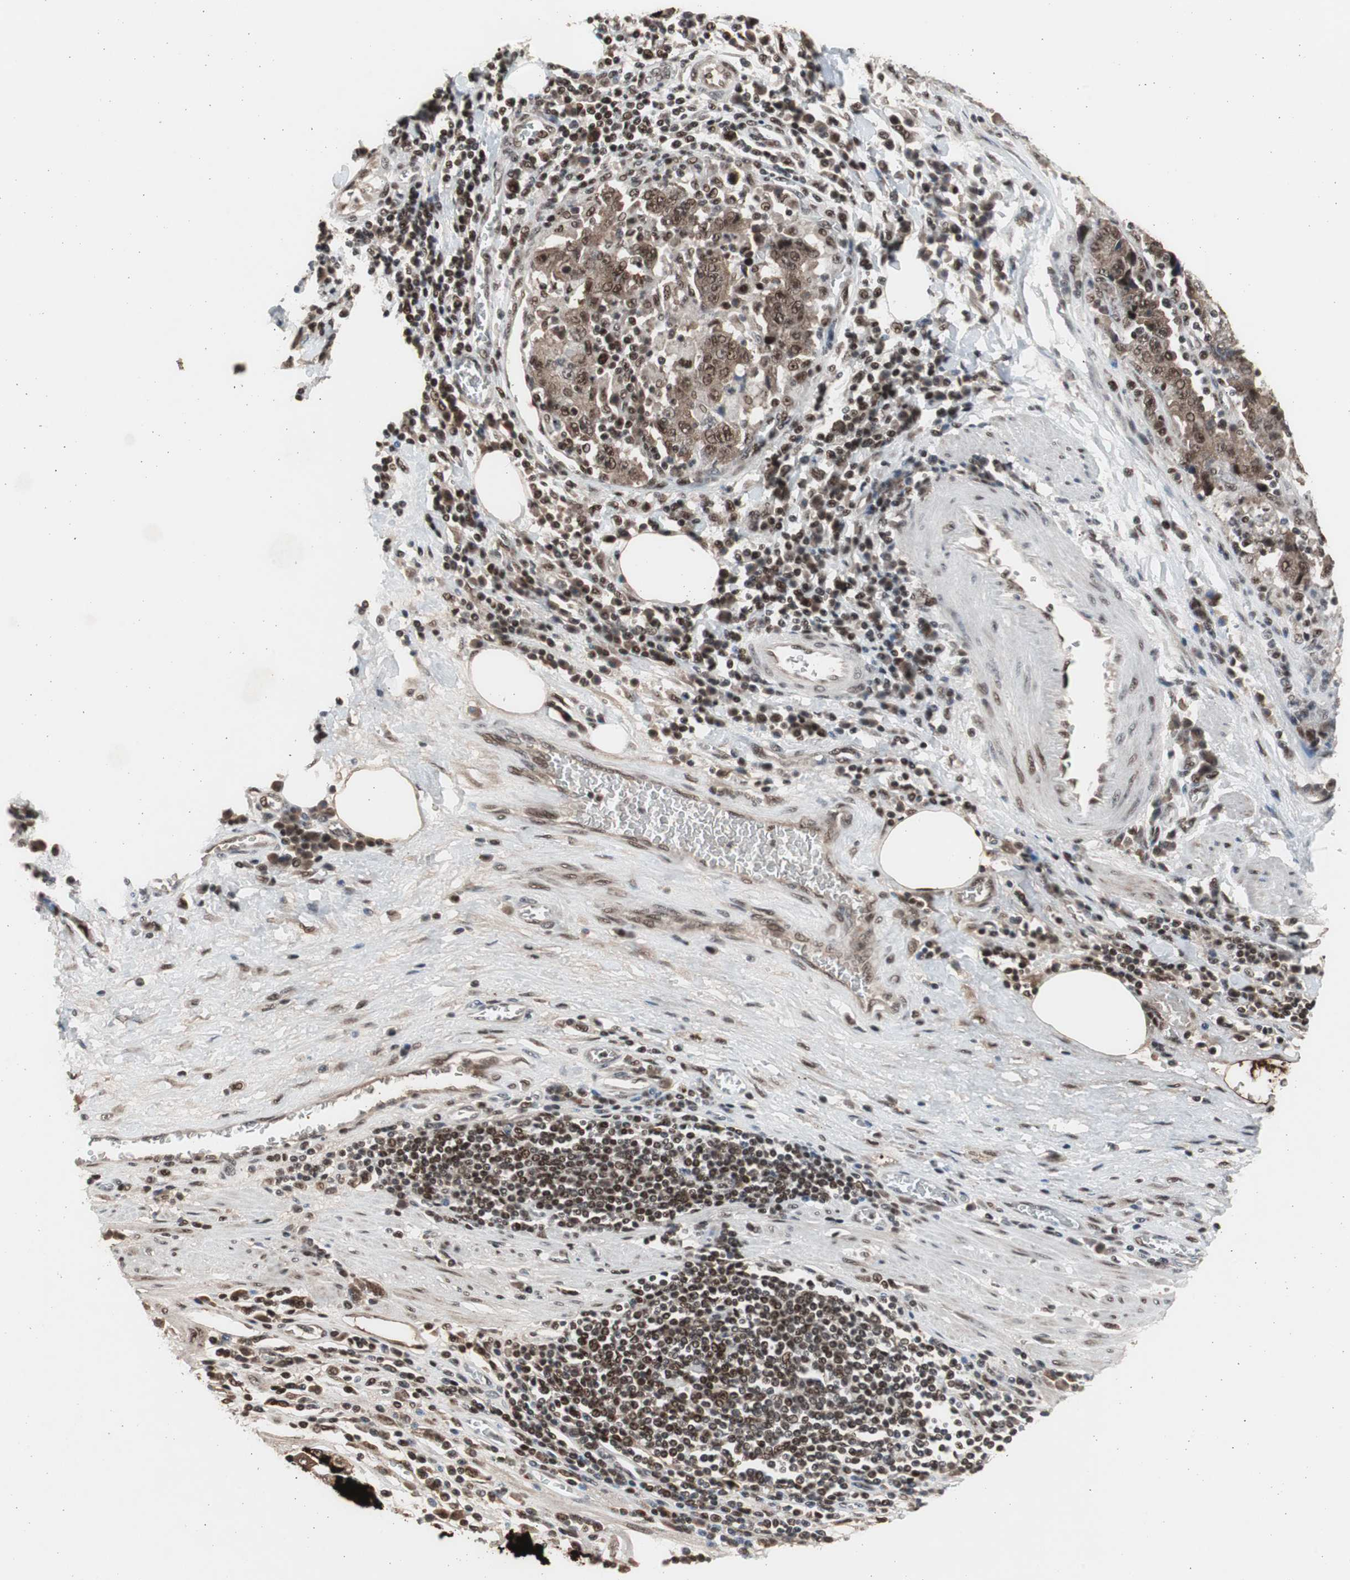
{"staining": {"intensity": "strong", "quantity": ">75%", "location": "cytoplasmic/membranous,nuclear"}, "tissue": "stomach cancer", "cell_type": "Tumor cells", "image_type": "cancer", "snomed": [{"axis": "morphology", "description": "Normal tissue, NOS"}, {"axis": "morphology", "description": "Adenocarcinoma, NOS"}, {"axis": "topography", "description": "Stomach, upper"}, {"axis": "topography", "description": "Stomach"}], "caption": "IHC micrograph of adenocarcinoma (stomach) stained for a protein (brown), which displays high levels of strong cytoplasmic/membranous and nuclear positivity in about >75% of tumor cells.", "gene": "RPA1", "patient": {"sex": "male", "age": 59}}